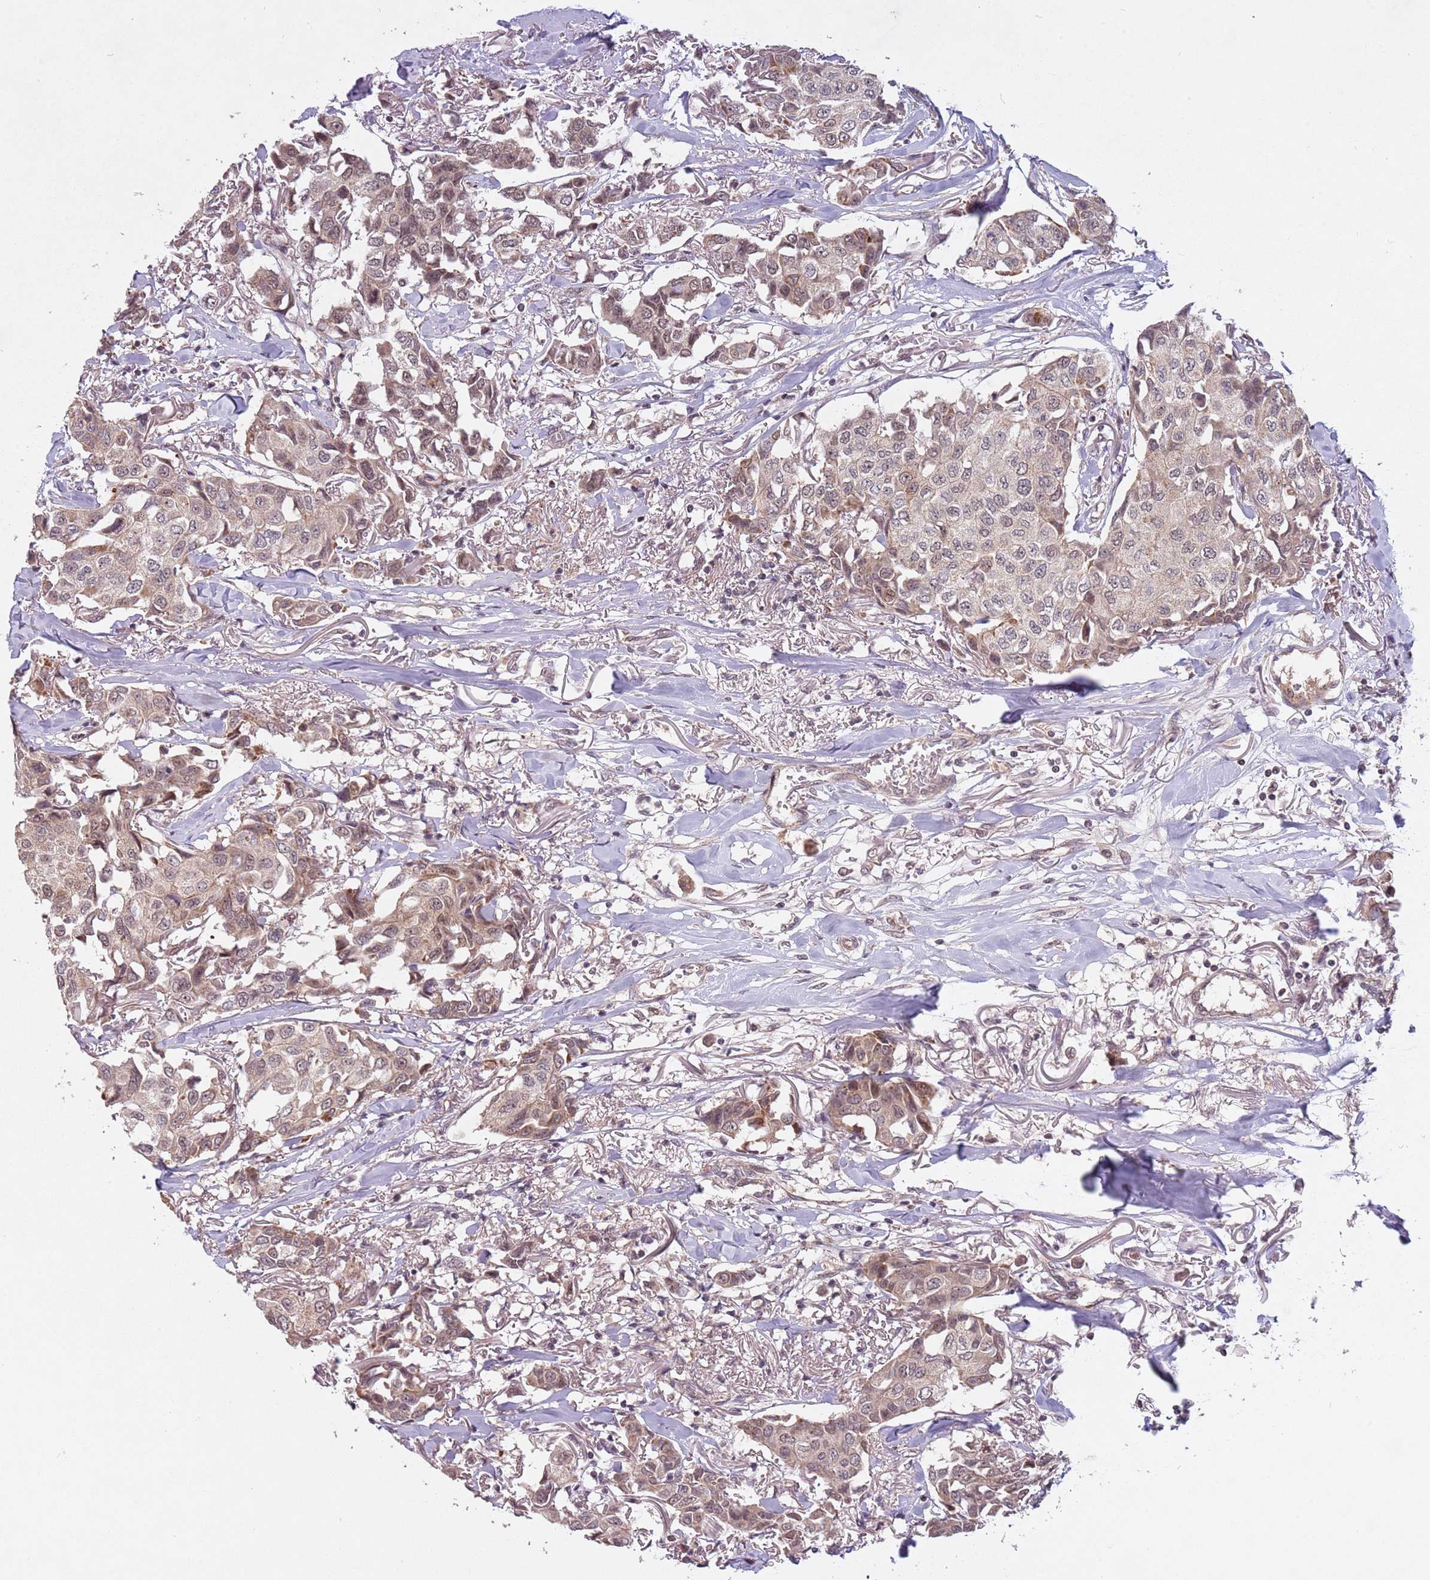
{"staining": {"intensity": "moderate", "quantity": ">75%", "location": "cytoplasmic/membranous,nuclear"}, "tissue": "breast cancer", "cell_type": "Tumor cells", "image_type": "cancer", "snomed": [{"axis": "morphology", "description": "Duct carcinoma"}, {"axis": "topography", "description": "Breast"}], "caption": "Protein expression analysis of breast cancer (invasive ductal carcinoma) shows moderate cytoplasmic/membranous and nuclear staining in approximately >75% of tumor cells.", "gene": "SUDS3", "patient": {"sex": "female", "age": 80}}